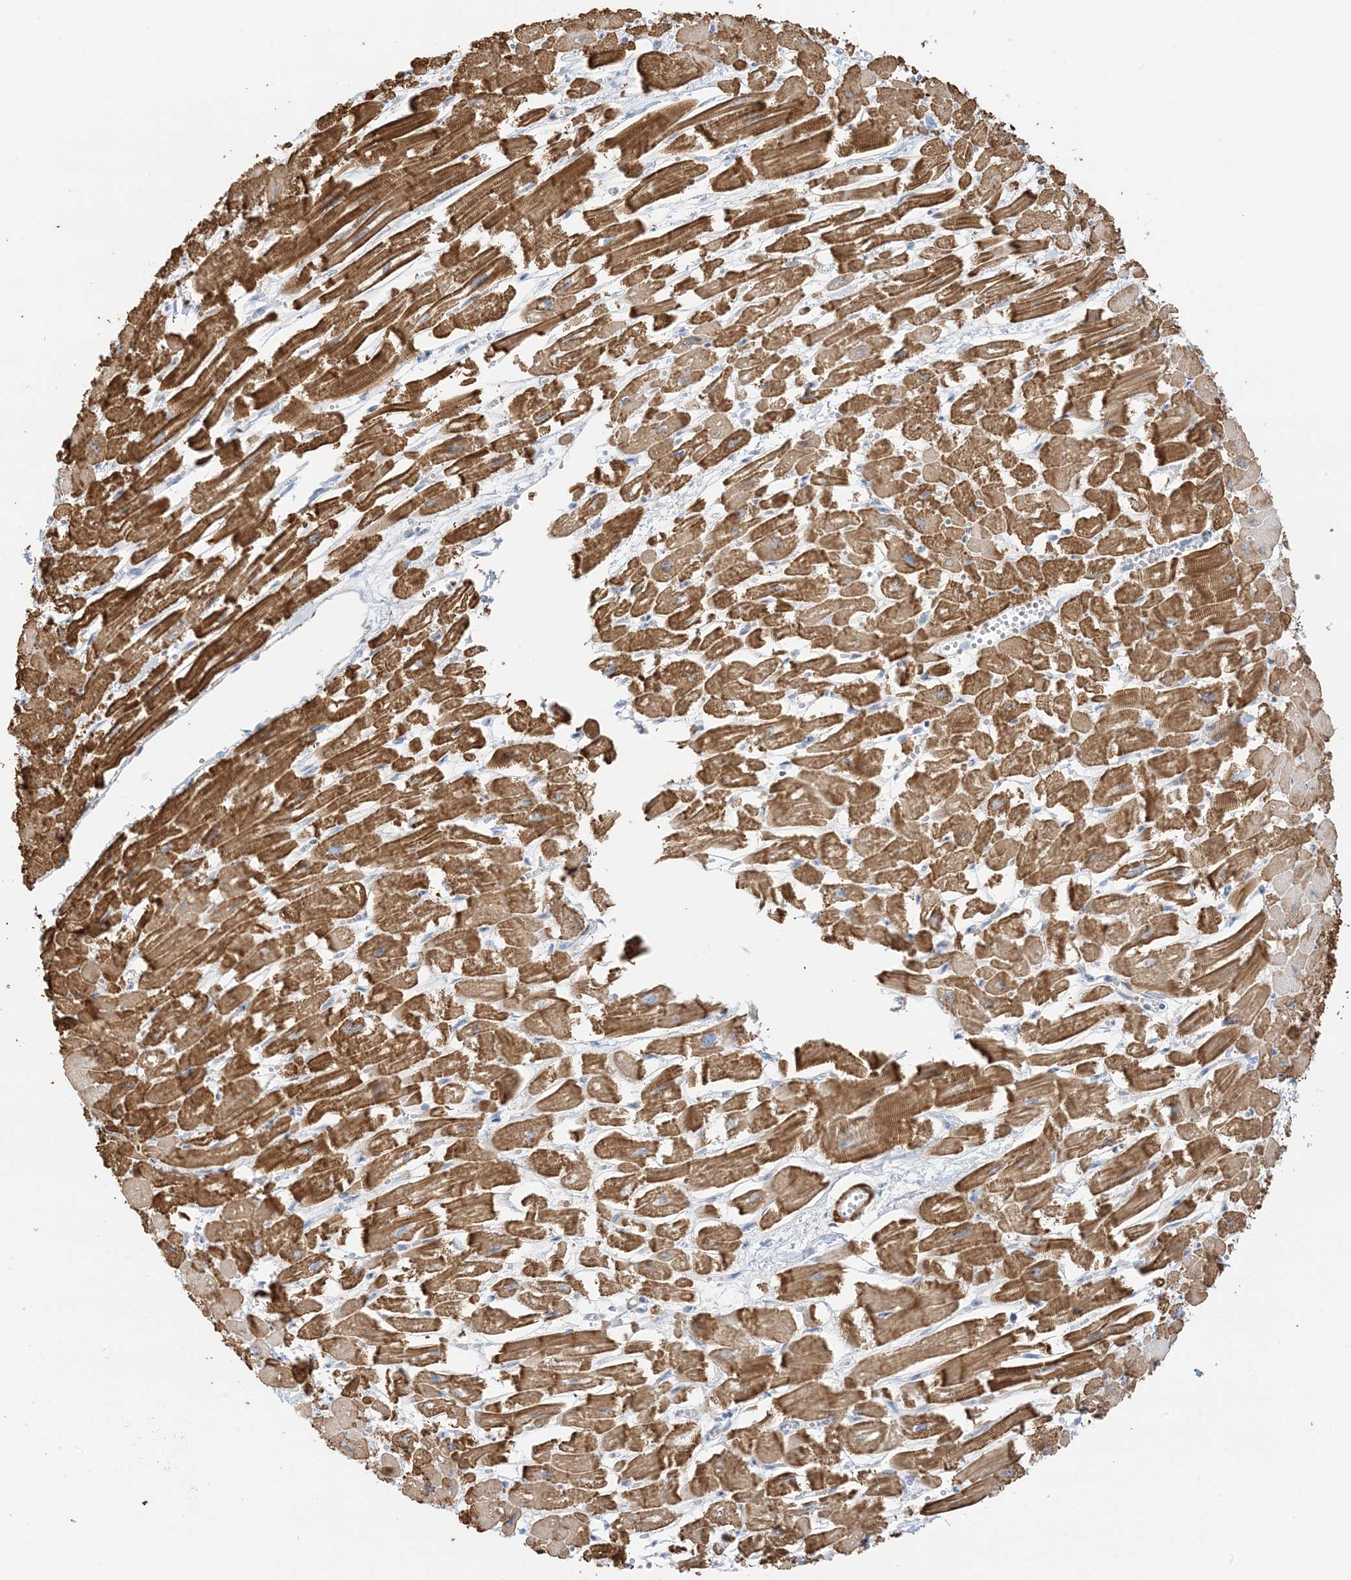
{"staining": {"intensity": "moderate", "quantity": ">75%", "location": "cytoplasmic/membranous"}, "tissue": "heart muscle", "cell_type": "Cardiomyocytes", "image_type": "normal", "snomed": [{"axis": "morphology", "description": "Normal tissue, NOS"}, {"axis": "topography", "description": "Heart"}], "caption": "Immunohistochemical staining of normal heart muscle shows medium levels of moderate cytoplasmic/membranous expression in about >75% of cardiomyocytes. Using DAB (brown) and hematoxylin (blue) stains, captured at high magnification using brightfield microscopy.", "gene": "SLC22A13", "patient": {"sex": "male", "age": 54}}